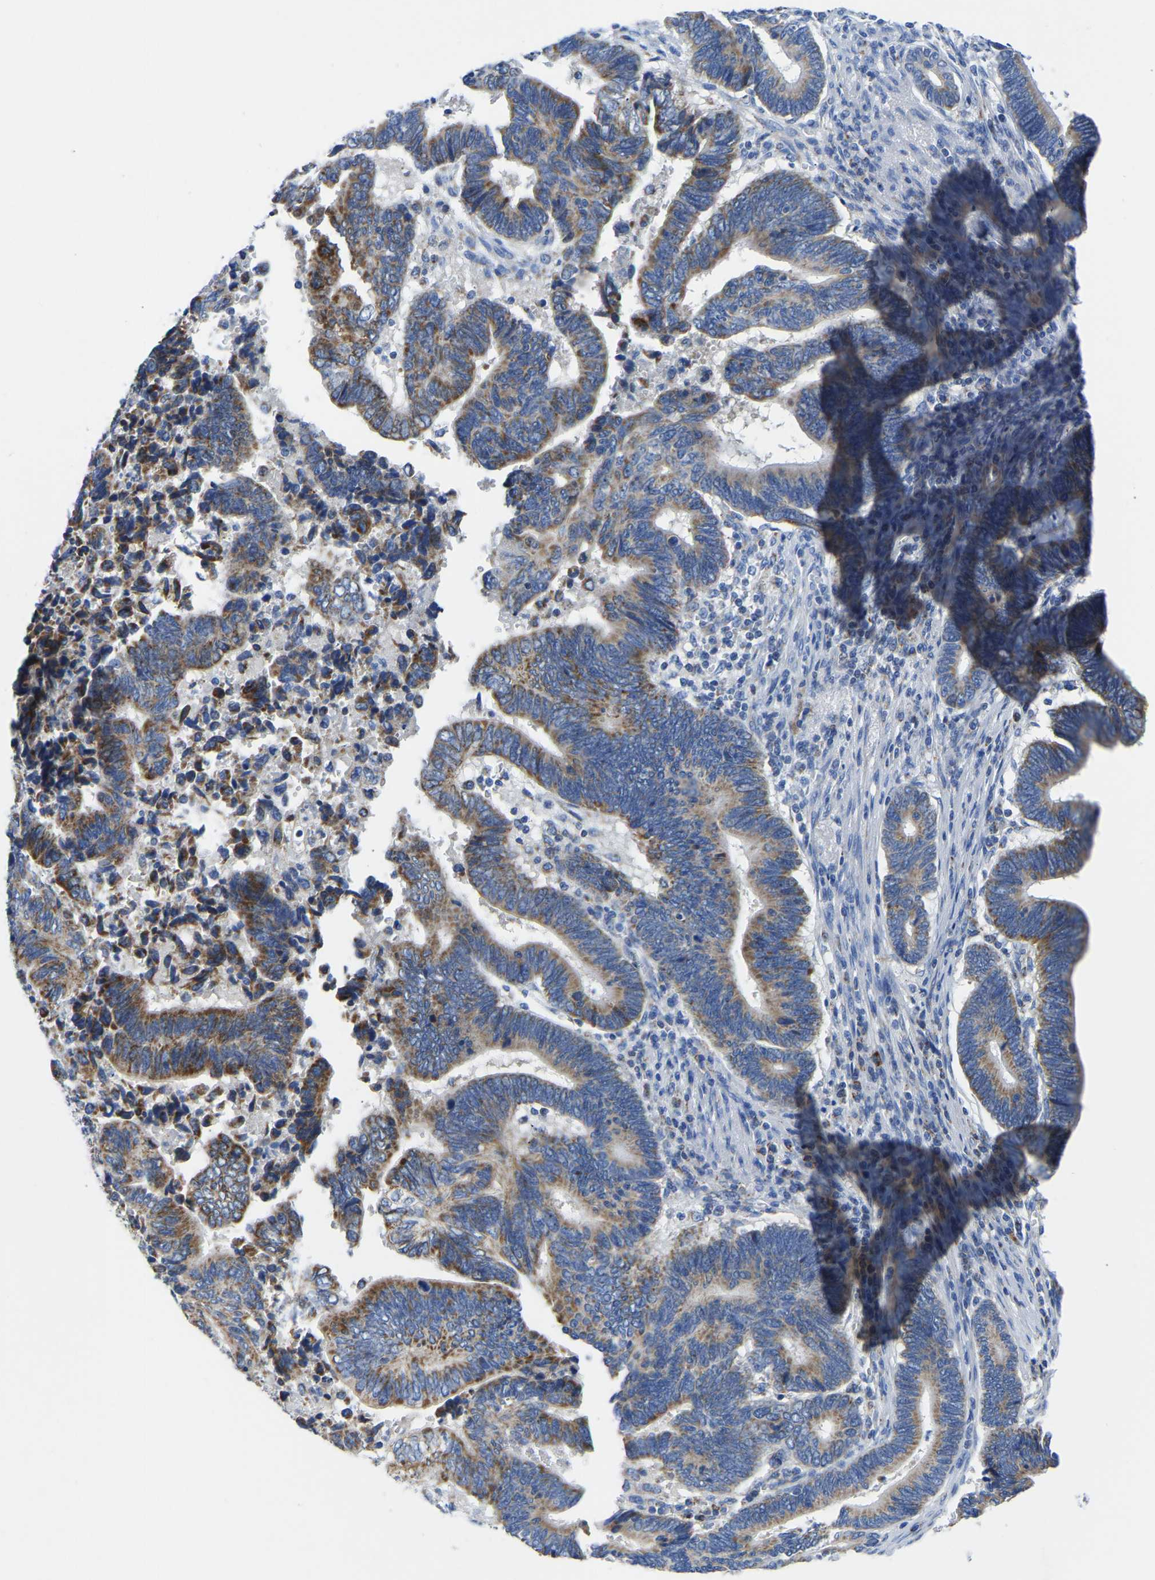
{"staining": {"intensity": "moderate", "quantity": "25%-75%", "location": "cytoplasmic/membranous"}, "tissue": "pancreatic cancer", "cell_type": "Tumor cells", "image_type": "cancer", "snomed": [{"axis": "morphology", "description": "Adenocarcinoma, NOS"}, {"axis": "topography", "description": "Pancreas"}], "caption": "IHC (DAB) staining of human pancreatic cancer displays moderate cytoplasmic/membranous protein expression in approximately 25%-75% of tumor cells. (Brightfield microscopy of DAB IHC at high magnification).", "gene": "ETFA", "patient": {"sex": "female", "age": 70}}